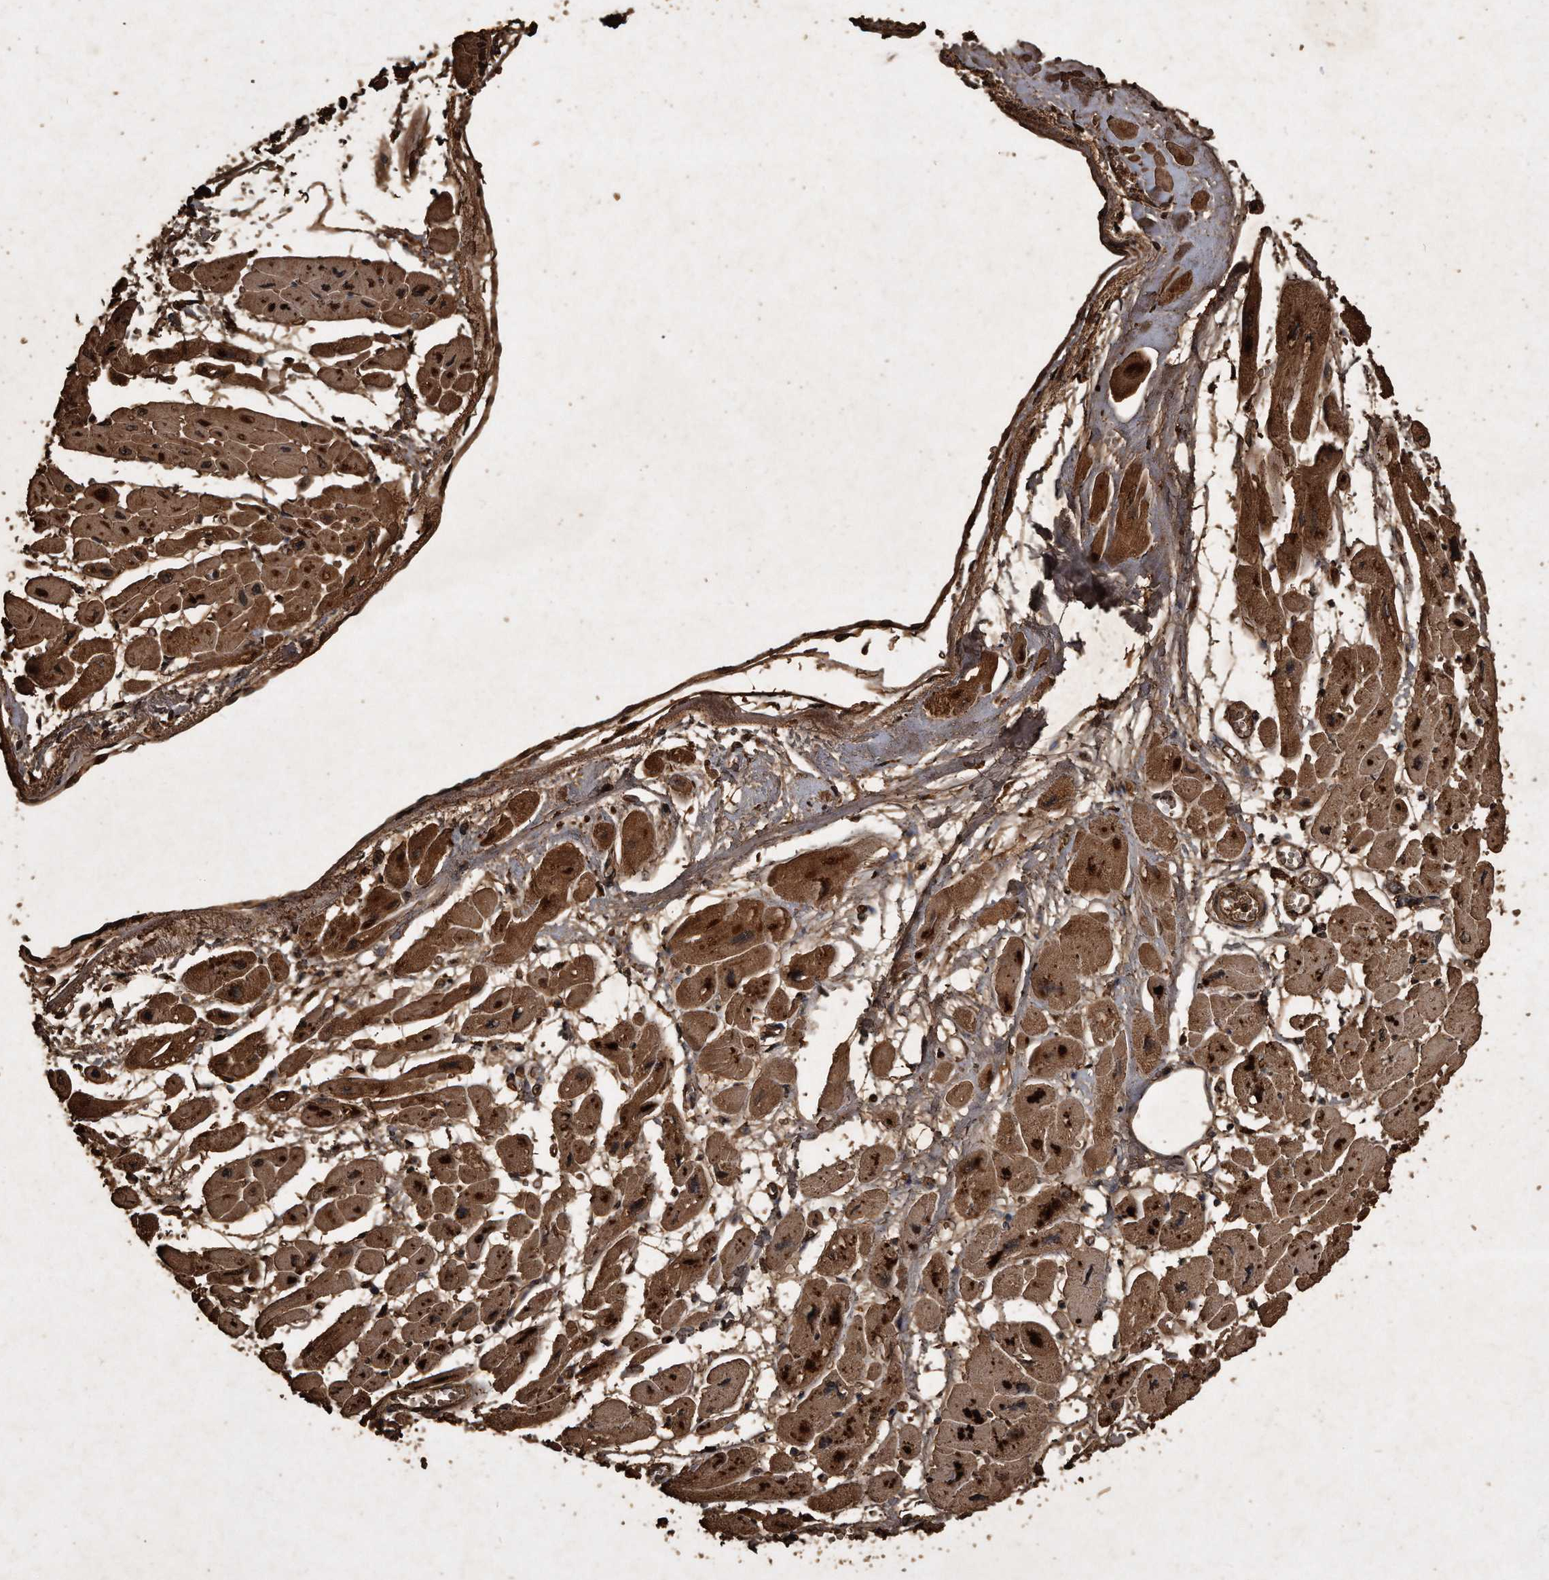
{"staining": {"intensity": "strong", "quantity": ">75%", "location": "cytoplasmic/membranous"}, "tissue": "heart muscle", "cell_type": "Cardiomyocytes", "image_type": "normal", "snomed": [{"axis": "morphology", "description": "Normal tissue, NOS"}, {"axis": "topography", "description": "Heart"}], "caption": "IHC image of normal heart muscle stained for a protein (brown), which shows high levels of strong cytoplasmic/membranous expression in approximately >75% of cardiomyocytes.", "gene": "CFLAR", "patient": {"sex": "female", "age": 54}}